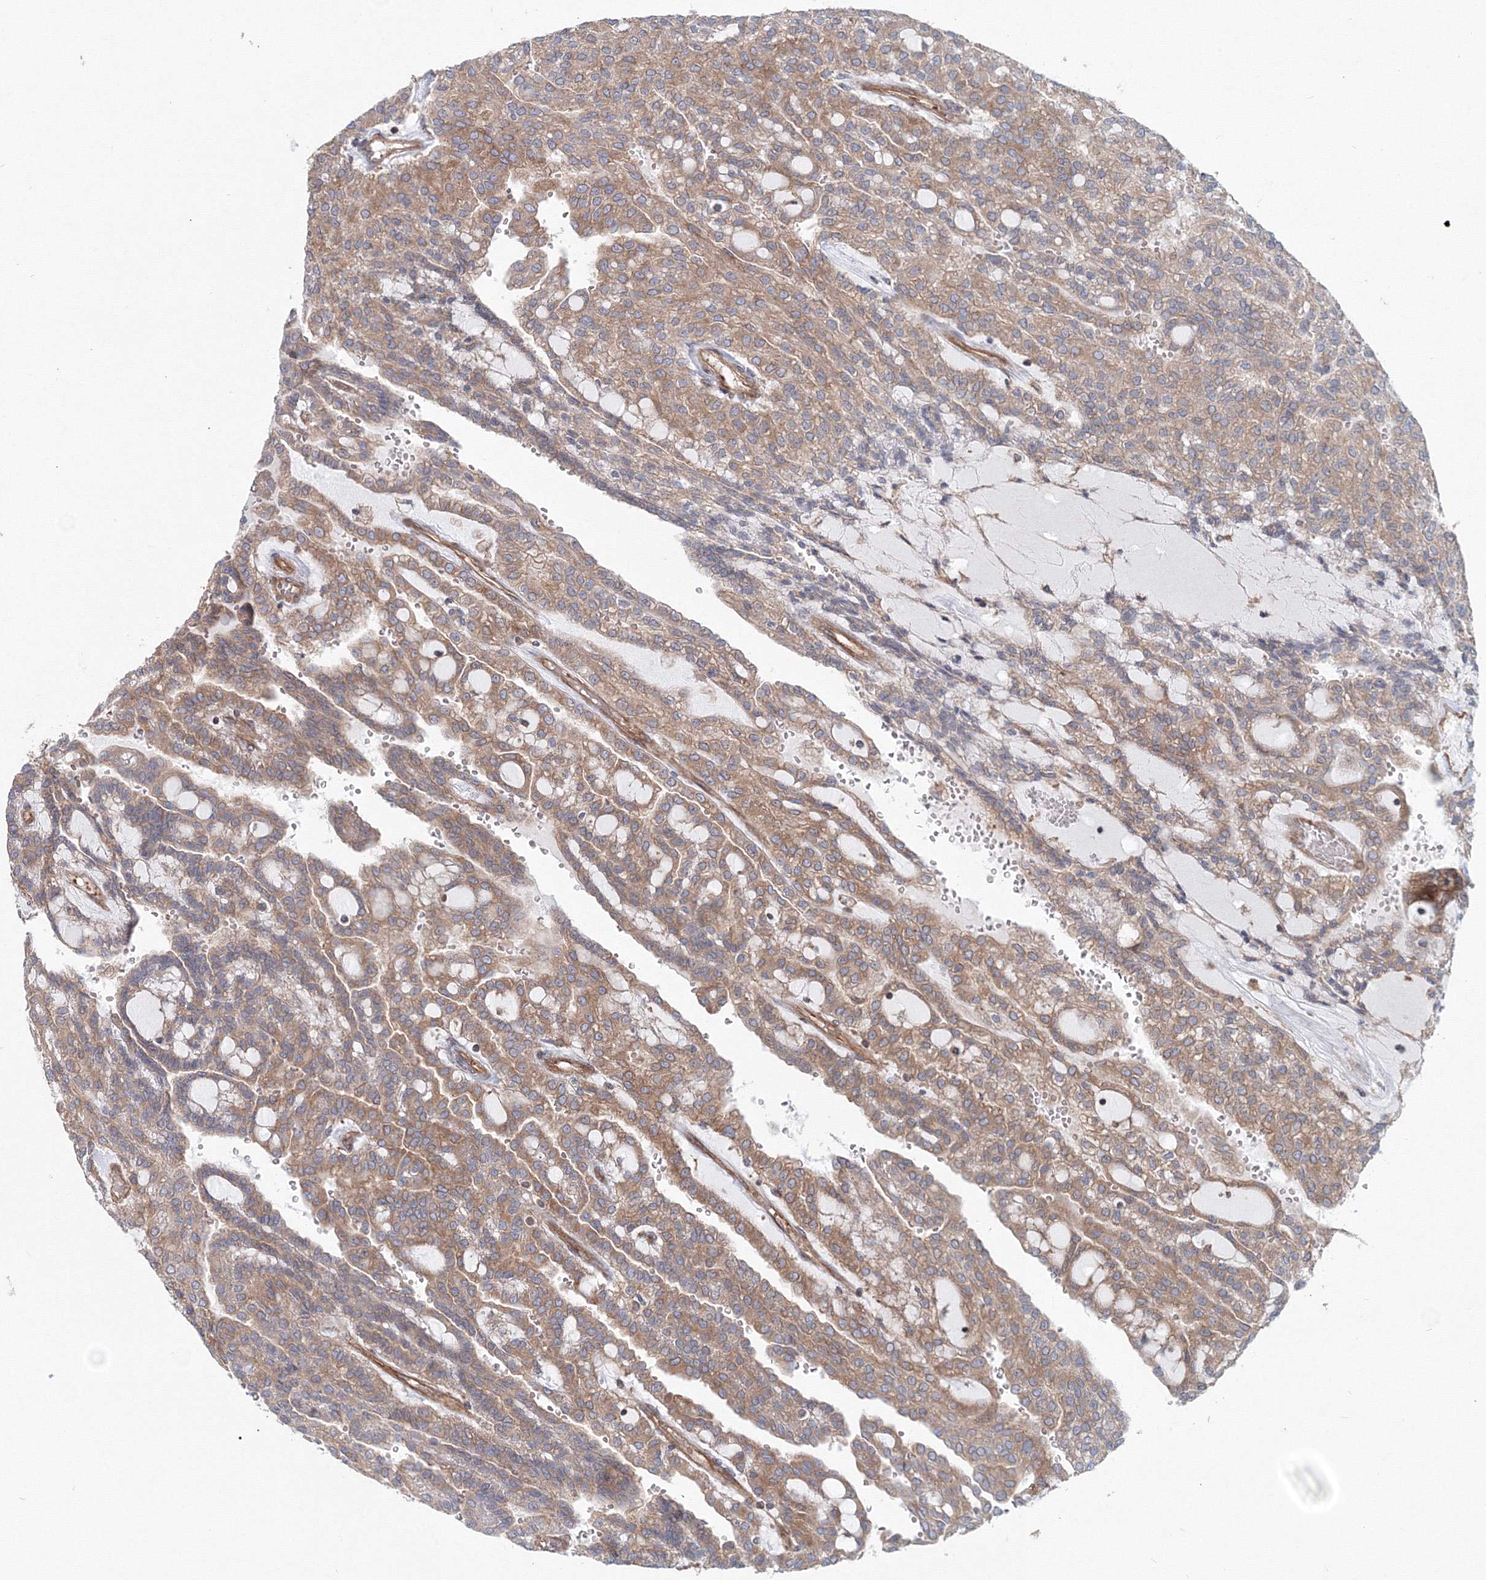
{"staining": {"intensity": "moderate", "quantity": ">75%", "location": "cytoplasmic/membranous"}, "tissue": "renal cancer", "cell_type": "Tumor cells", "image_type": "cancer", "snomed": [{"axis": "morphology", "description": "Adenocarcinoma, NOS"}, {"axis": "topography", "description": "Kidney"}], "caption": "A brown stain shows moderate cytoplasmic/membranous positivity of a protein in renal adenocarcinoma tumor cells.", "gene": "EXOC1", "patient": {"sex": "male", "age": 63}}